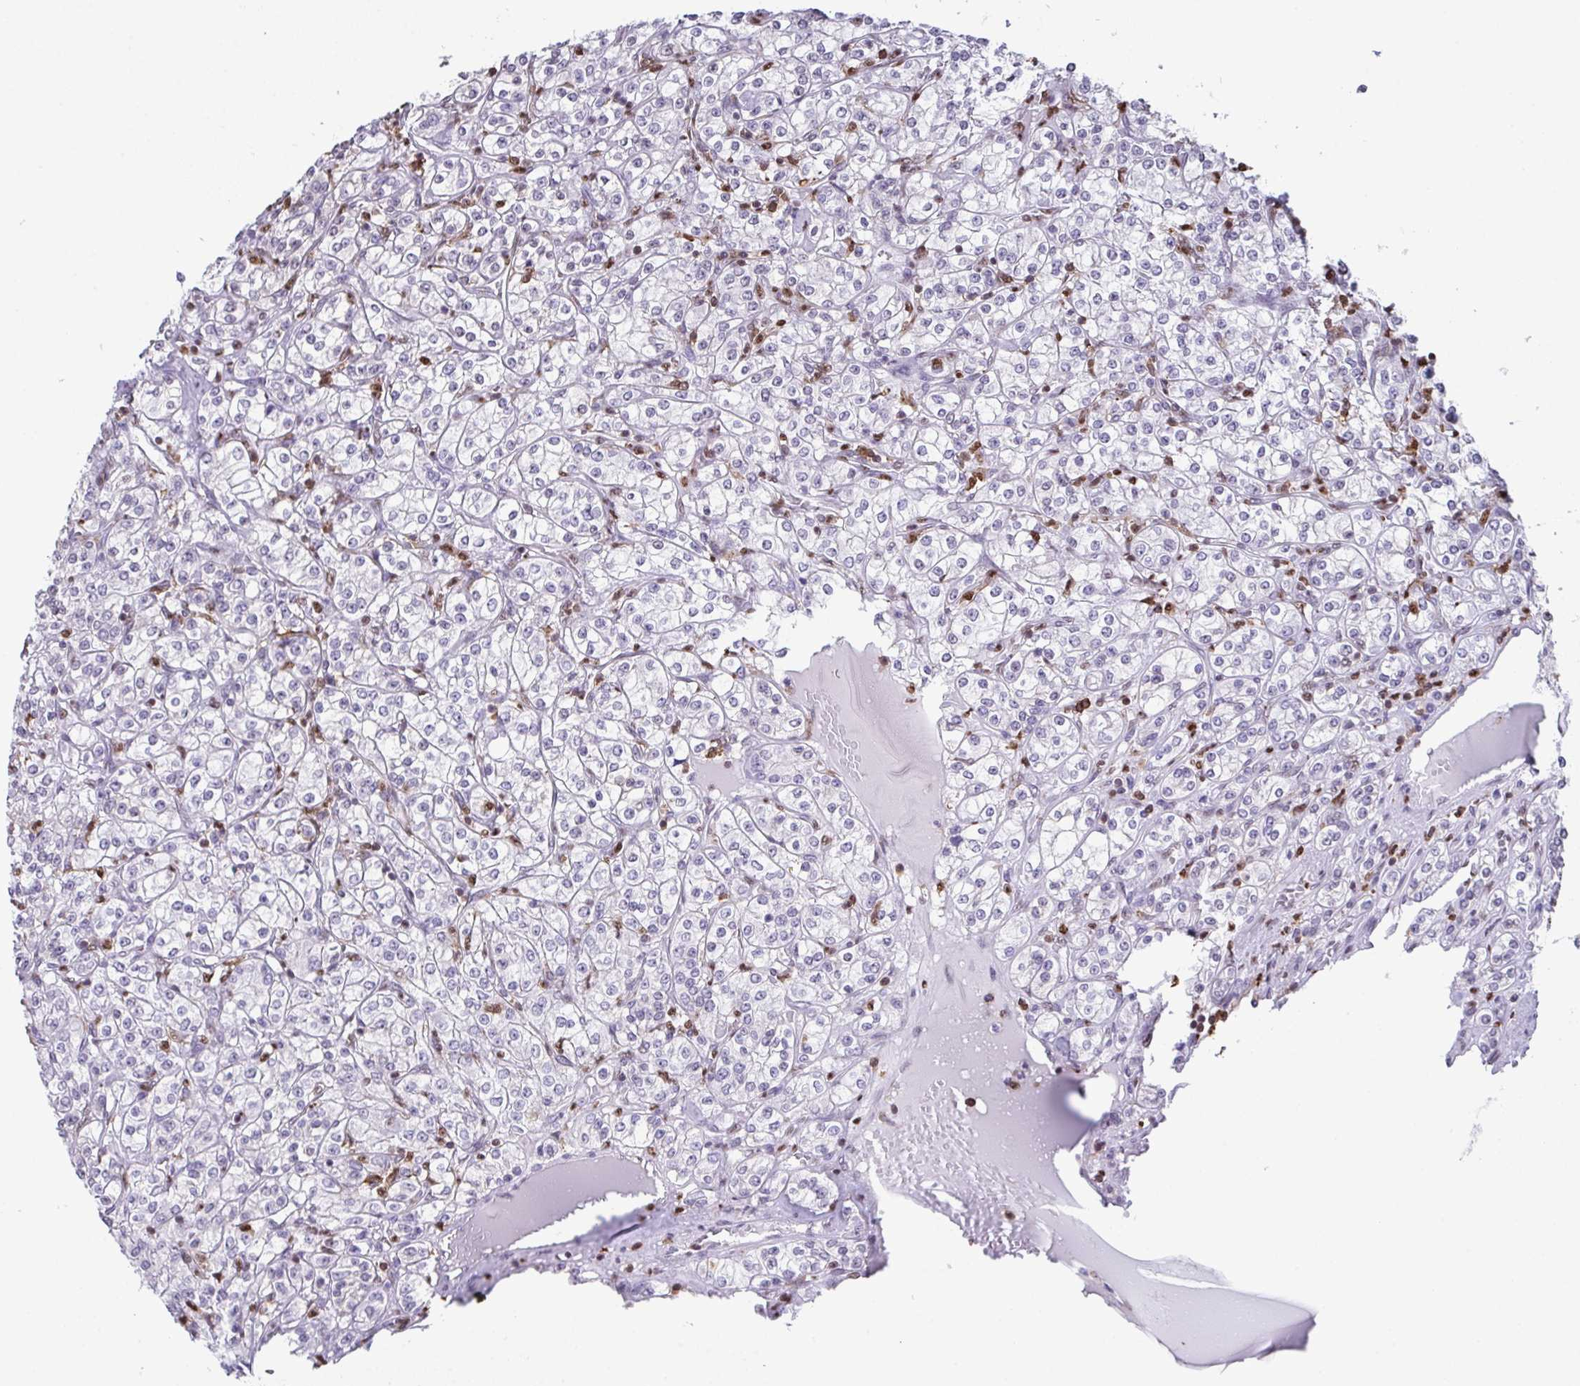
{"staining": {"intensity": "negative", "quantity": "none", "location": "none"}, "tissue": "renal cancer", "cell_type": "Tumor cells", "image_type": "cancer", "snomed": [{"axis": "morphology", "description": "Adenocarcinoma, NOS"}, {"axis": "topography", "description": "Kidney"}], "caption": "The photomicrograph reveals no staining of tumor cells in renal adenocarcinoma. (DAB immunohistochemistry visualized using brightfield microscopy, high magnification).", "gene": "BTBD10", "patient": {"sex": "male", "age": 77}}